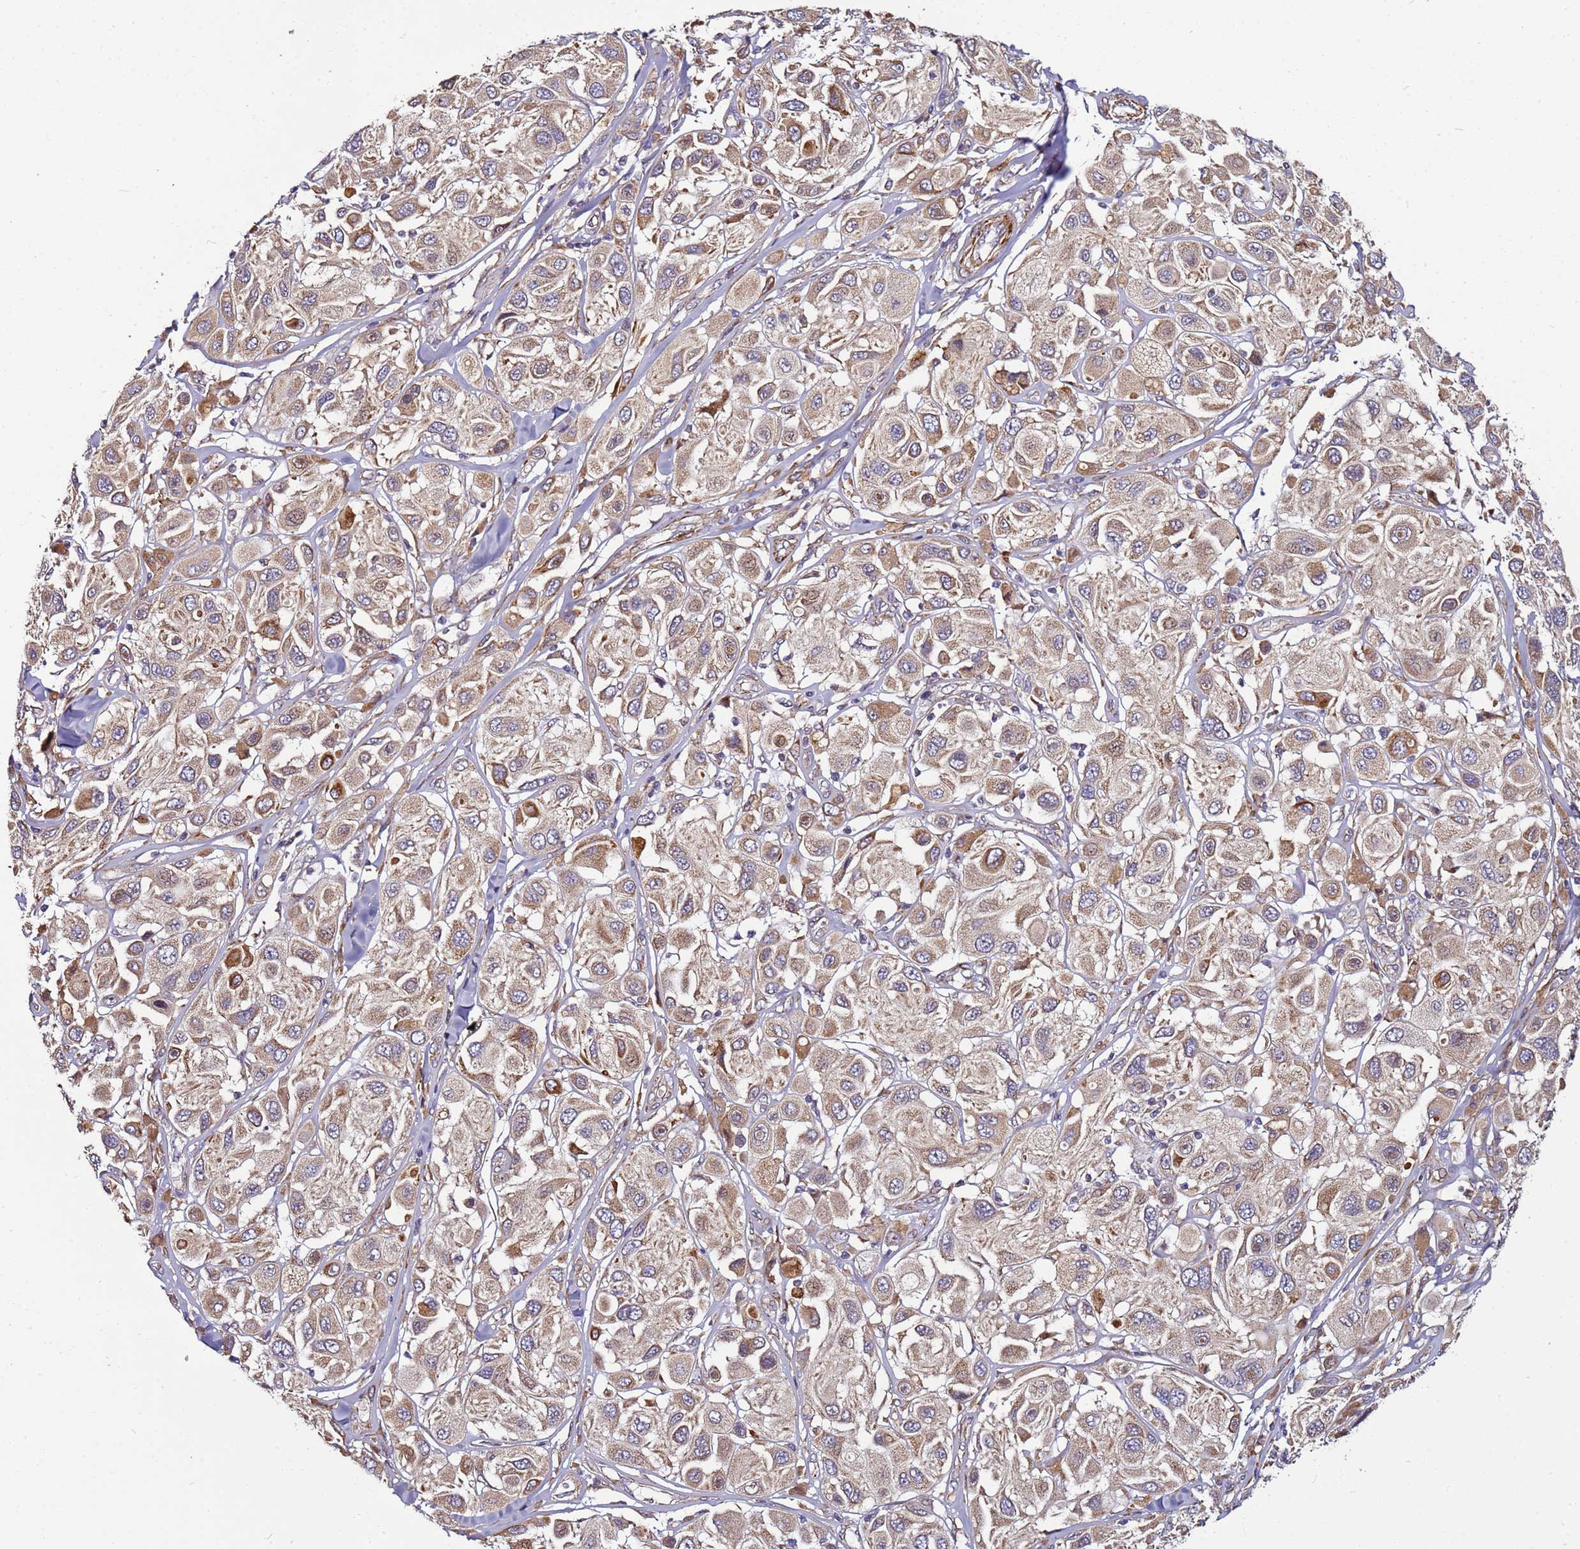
{"staining": {"intensity": "moderate", "quantity": "<25%", "location": "cytoplasmic/membranous"}, "tissue": "melanoma", "cell_type": "Tumor cells", "image_type": "cancer", "snomed": [{"axis": "morphology", "description": "Malignant melanoma, Metastatic site"}, {"axis": "topography", "description": "Skin"}], "caption": "Moderate cytoplasmic/membranous protein staining is seen in about <25% of tumor cells in melanoma. The staining is performed using DAB brown chromogen to label protein expression. The nuclei are counter-stained blue using hematoxylin.", "gene": "MCRIP1", "patient": {"sex": "male", "age": 41}}